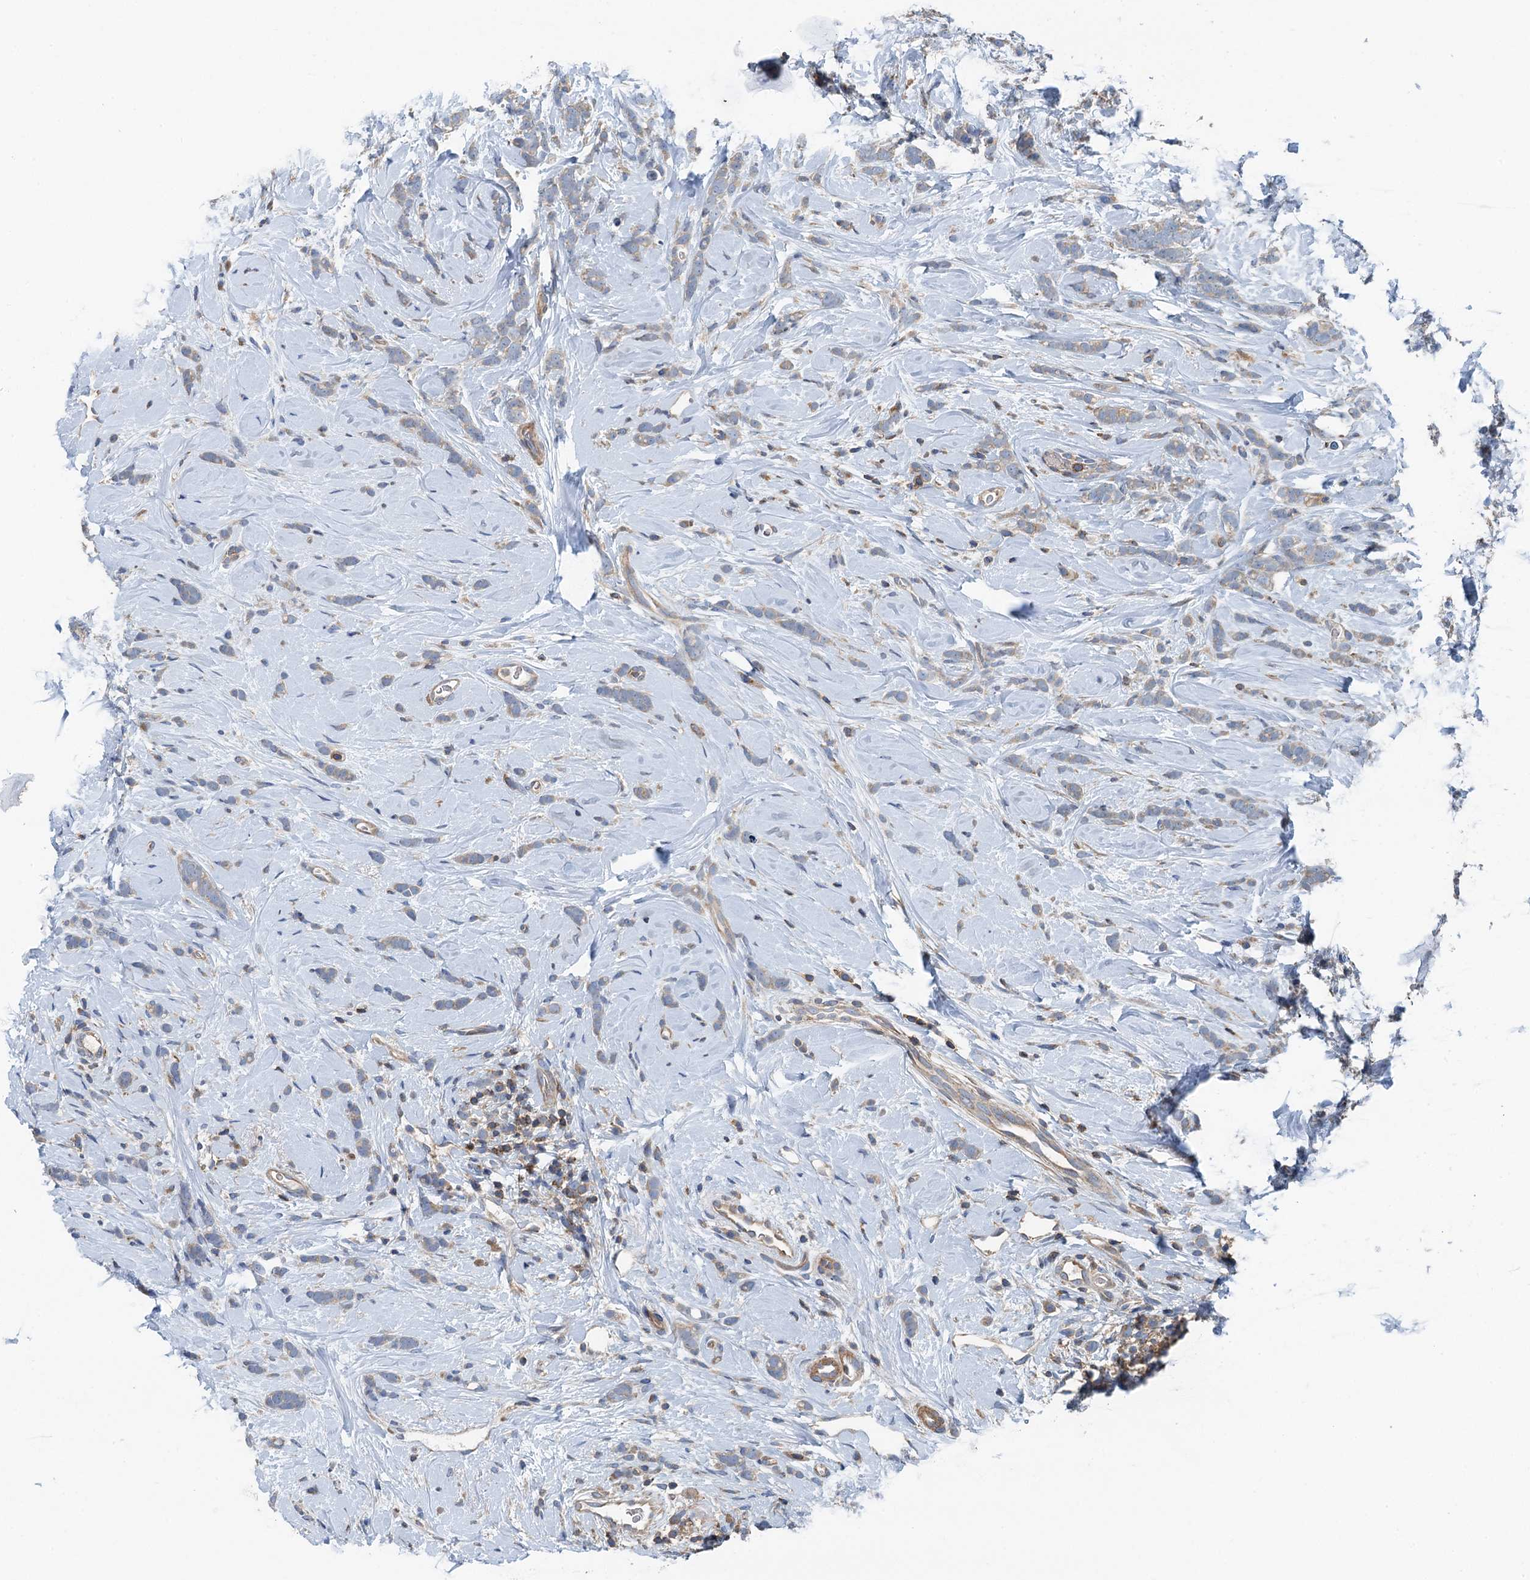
{"staining": {"intensity": "weak", "quantity": ">75%", "location": "cytoplasmic/membranous"}, "tissue": "breast cancer", "cell_type": "Tumor cells", "image_type": "cancer", "snomed": [{"axis": "morphology", "description": "Lobular carcinoma"}, {"axis": "topography", "description": "Breast"}], "caption": "This is an image of immunohistochemistry (IHC) staining of lobular carcinoma (breast), which shows weak positivity in the cytoplasmic/membranous of tumor cells.", "gene": "PPP1R14D", "patient": {"sex": "female", "age": 58}}